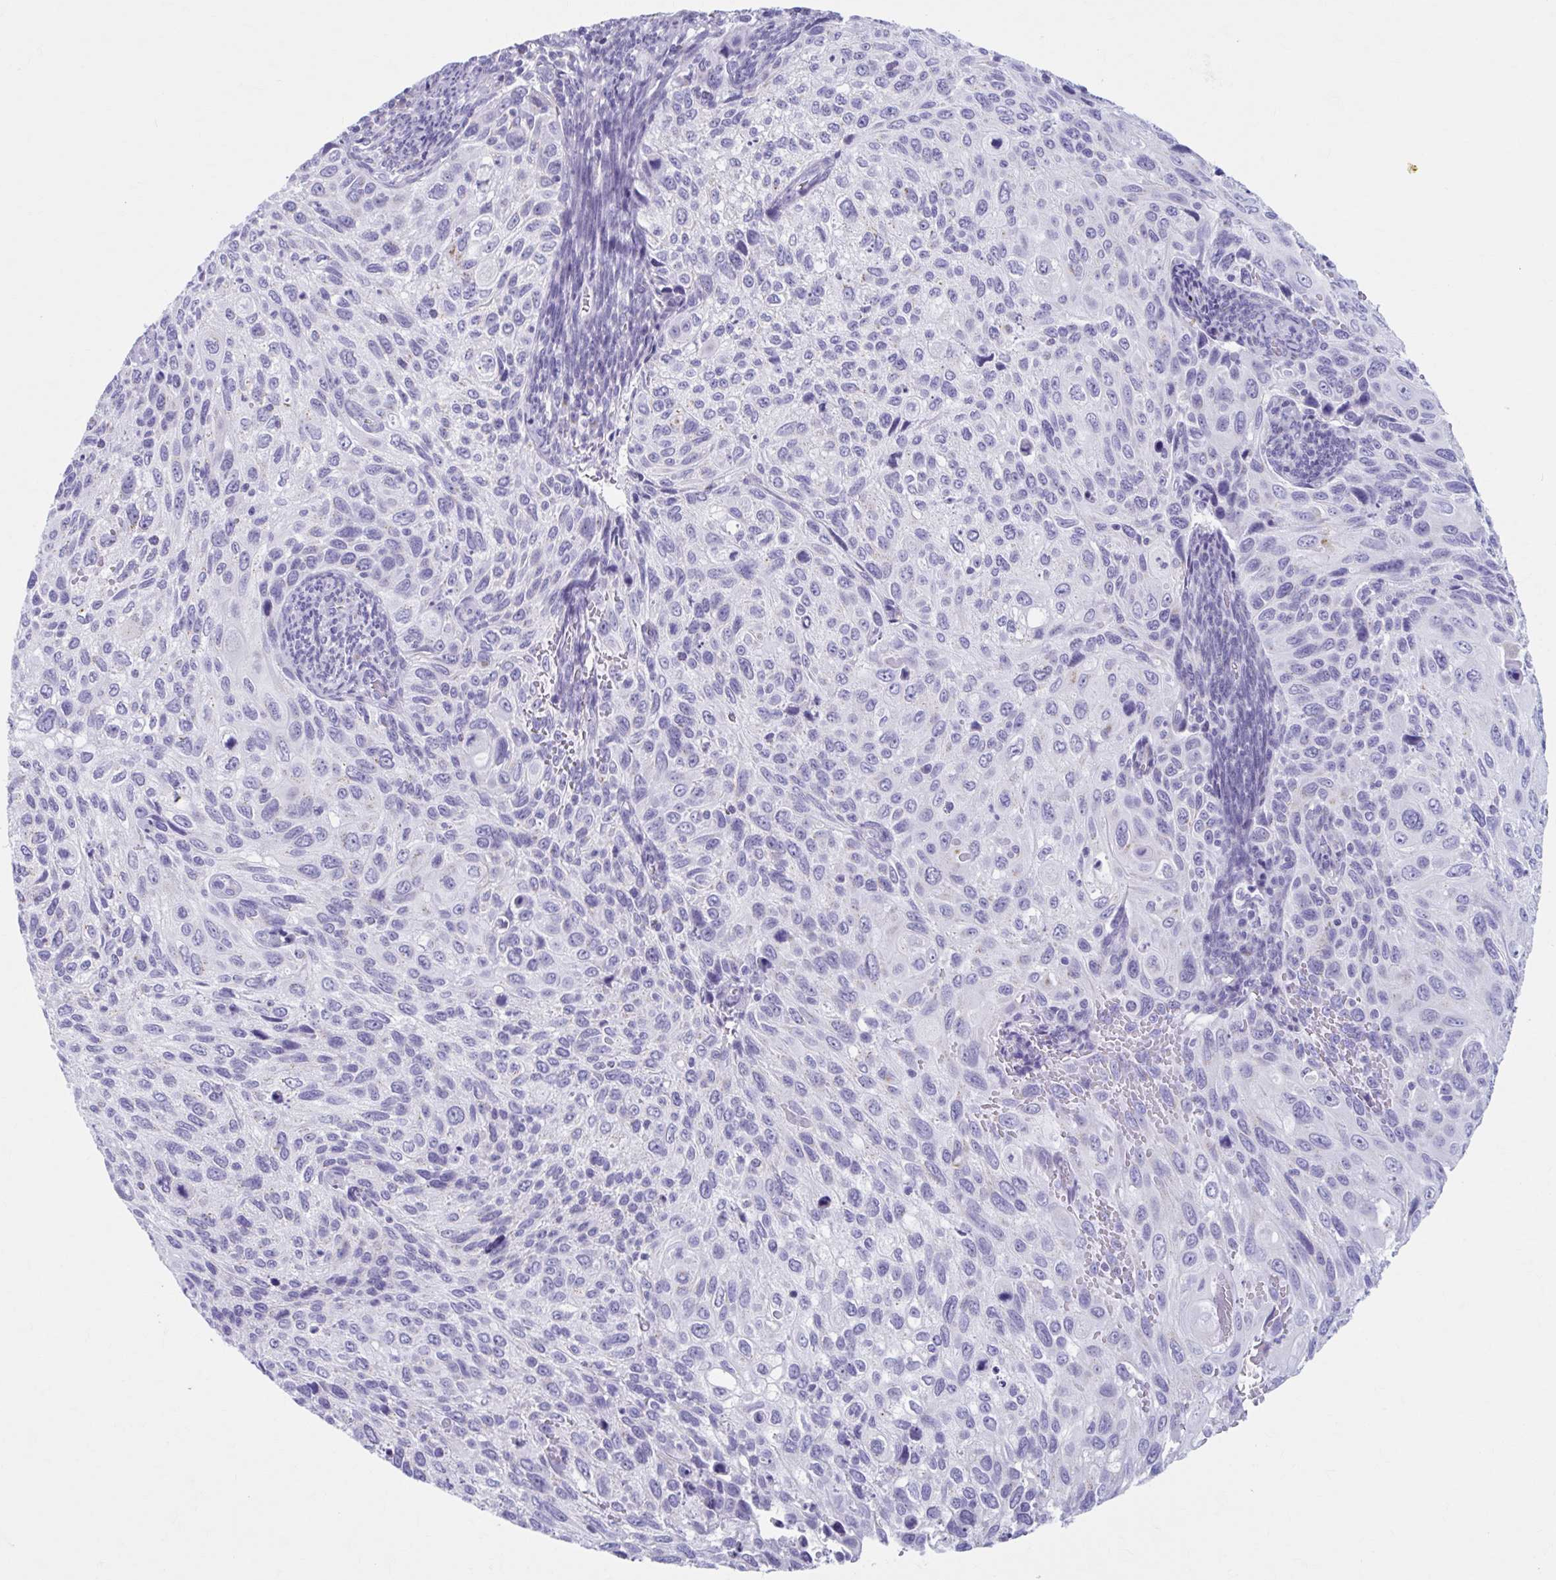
{"staining": {"intensity": "negative", "quantity": "none", "location": "none"}, "tissue": "cervical cancer", "cell_type": "Tumor cells", "image_type": "cancer", "snomed": [{"axis": "morphology", "description": "Squamous cell carcinoma, NOS"}, {"axis": "topography", "description": "Cervix"}], "caption": "IHC image of neoplastic tissue: human cervical squamous cell carcinoma stained with DAB (3,3'-diaminobenzidine) demonstrates no significant protein expression in tumor cells.", "gene": "KCNE2", "patient": {"sex": "female", "age": 70}}